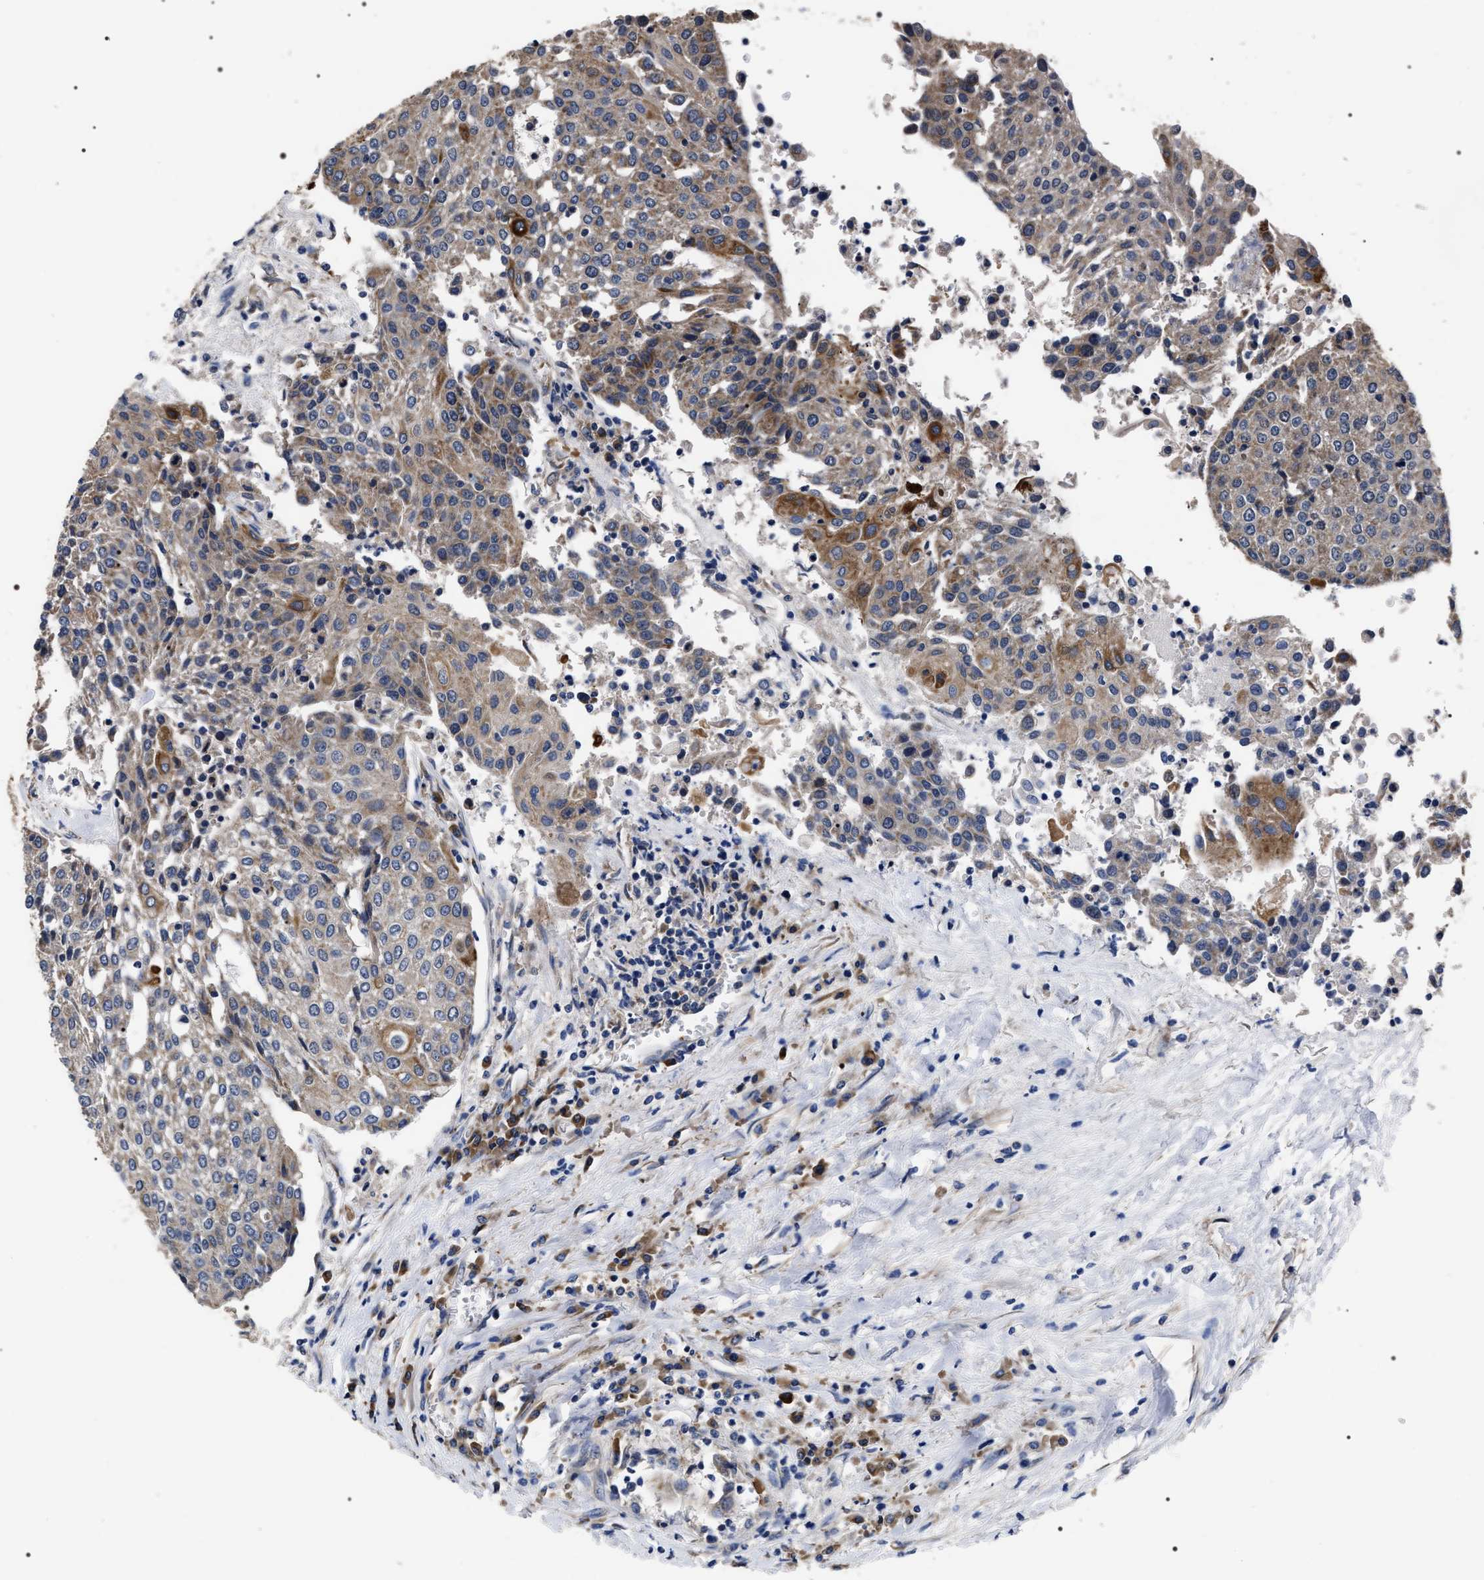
{"staining": {"intensity": "moderate", "quantity": "<25%", "location": "cytoplasmic/membranous"}, "tissue": "urothelial cancer", "cell_type": "Tumor cells", "image_type": "cancer", "snomed": [{"axis": "morphology", "description": "Urothelial carcinoma, High grade"}, {"axis": "topography", "description": "Urinary bladder"}], "caption": "Immunohistochemical staining of urothelial carcinoma (high-grade) shows moderate cytoplasmic/membranous protein expression in approximately <25% of tumor cells.", "gene": "MIS18A", "patient": {"sex": "female", "age": 85}}